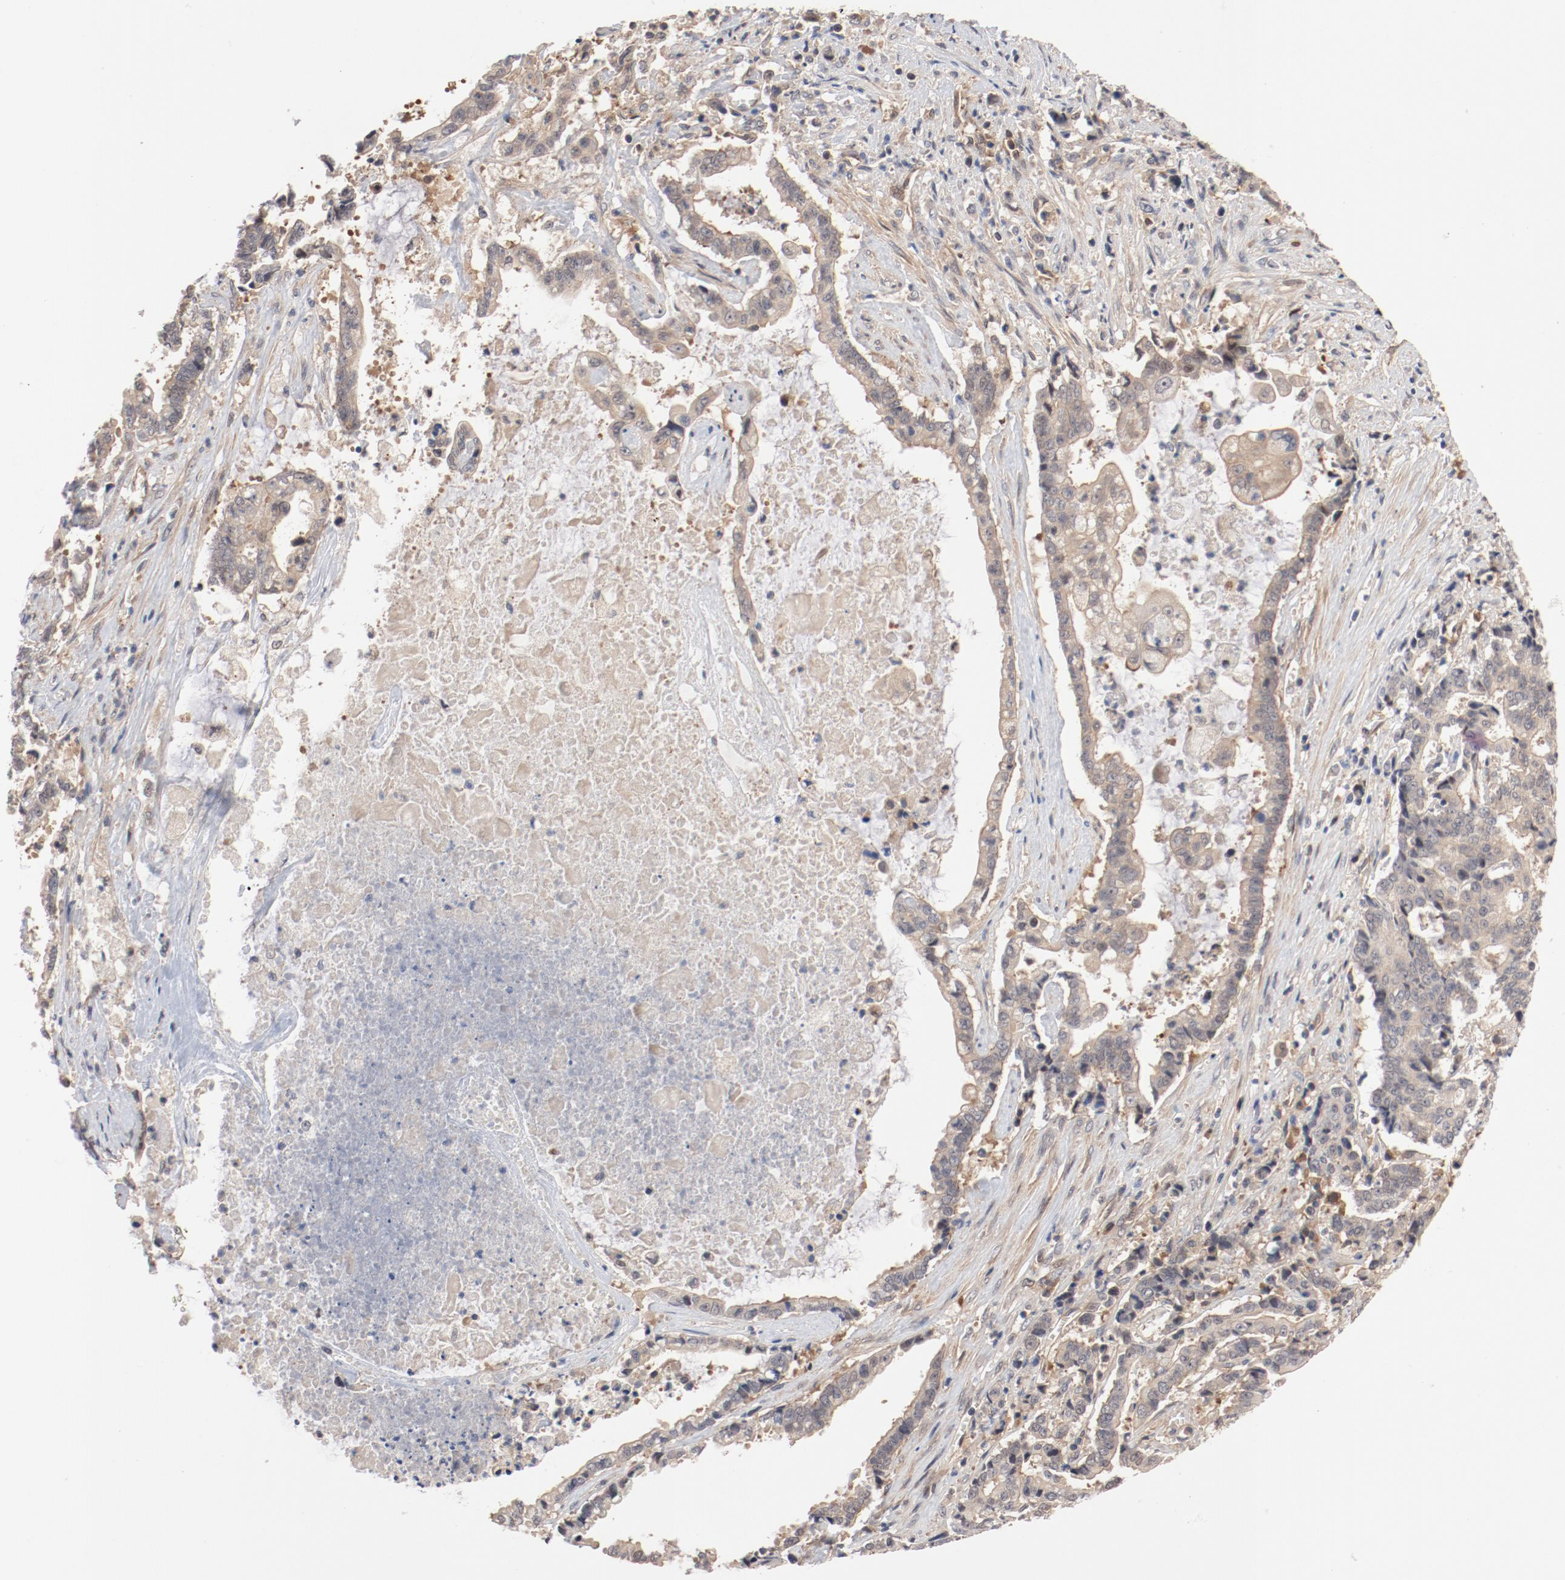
{"staining": {"intensity": "negative", "quantity": "none", "location": "none"}, "tissue": "liver cancer", "cell_type": "Tumor cells", "image_type": "cancer", "snomed": [{"axis": "morphology", "description": "Cholangiocarcinoma"}, {"axis": "topography", "description": "Liver"}], "caption": "Immunohistochemical staining of human liver cancer reveals no significant expression in tumor cells.", "gene": "PITPNM2", "patient": {"sex": "male", "age": 57}}